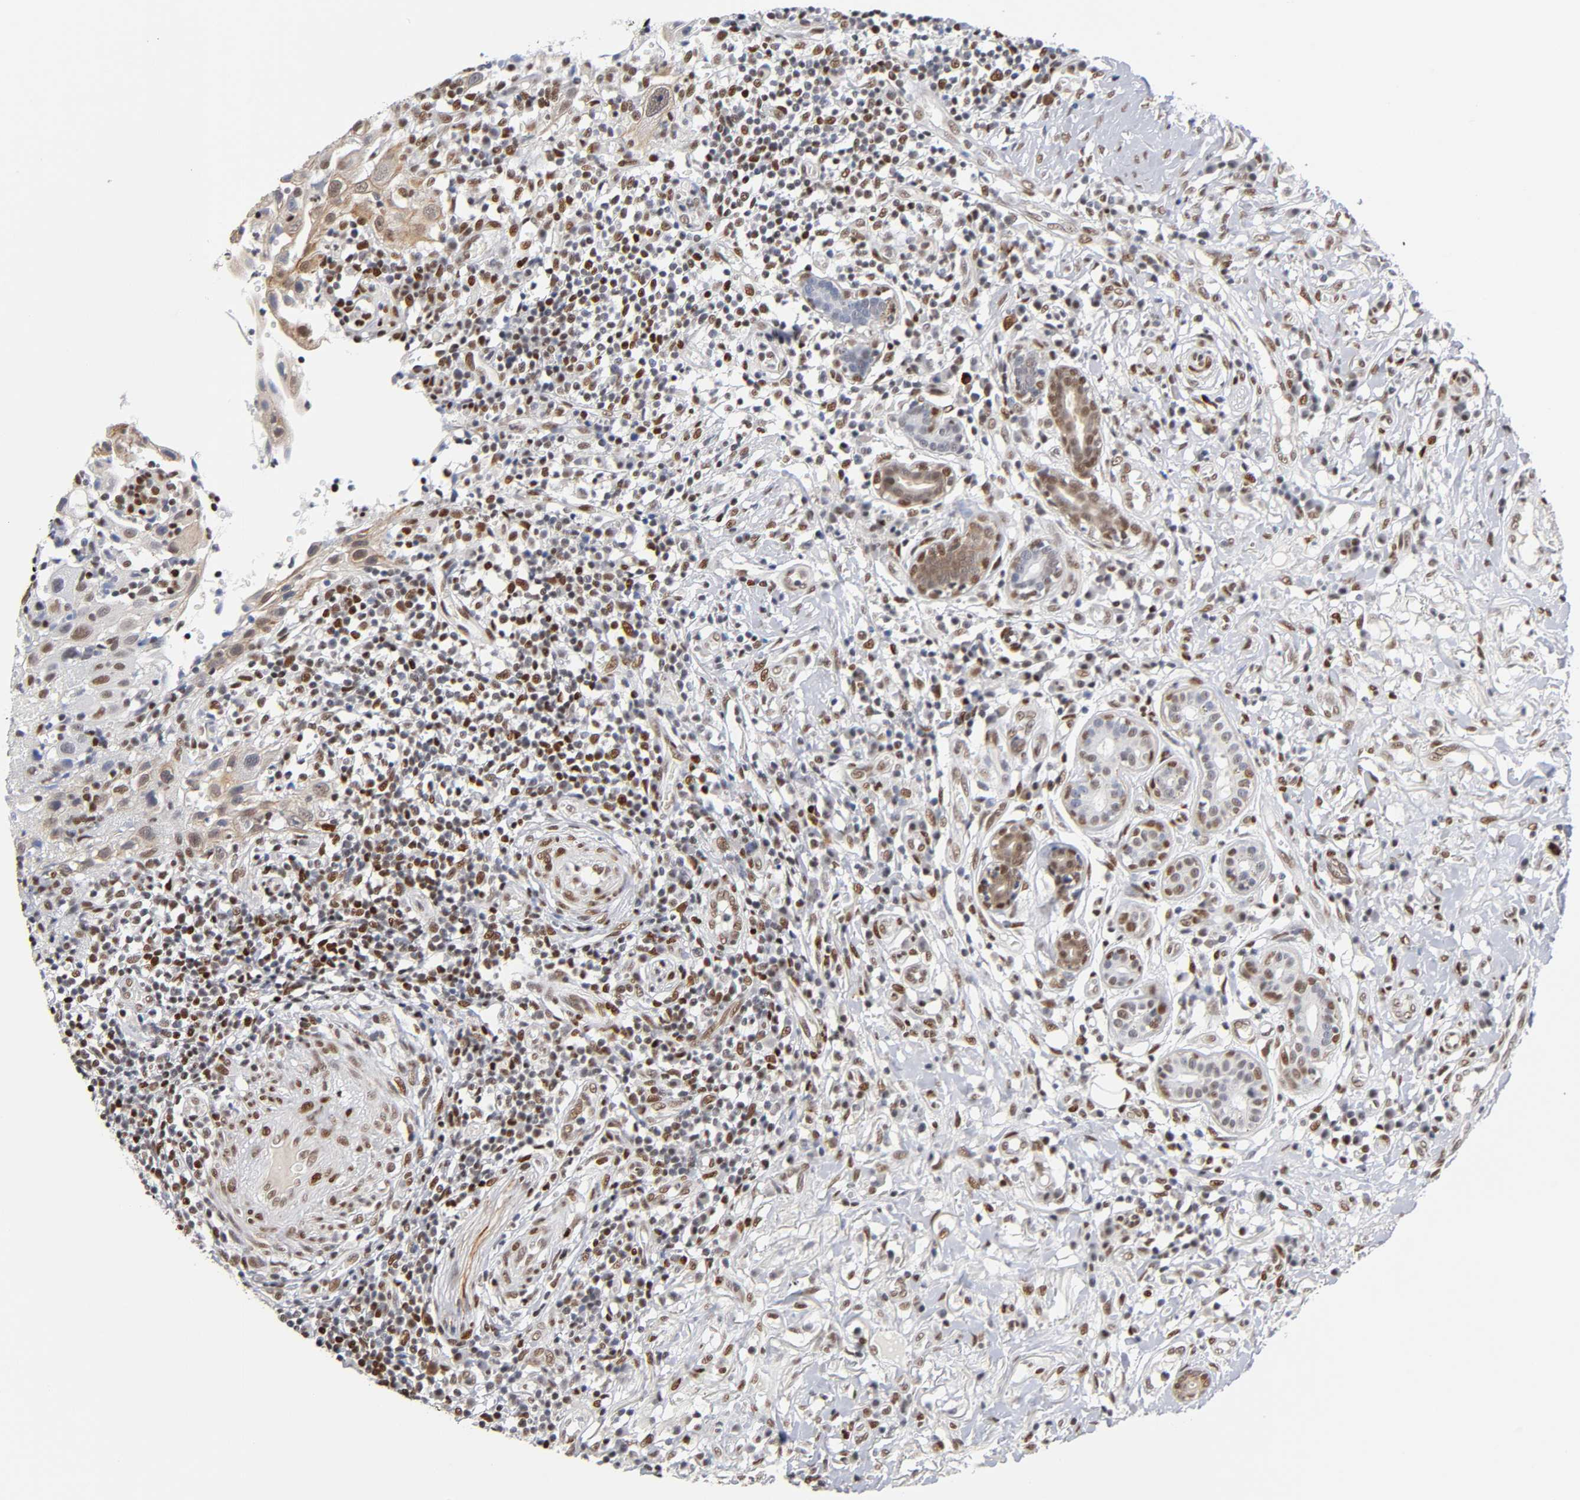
{"staining": {"intensity": "strong", "quantity": "25%-75%", "location": "nuclear"}, "tissue": "thyroid cancer", "cell_type": "Tumor cells", "image_type": "cancer", "snomed": [{"axis": "morphology", "description": "Carcinoma, NOS"}, {"axis": "topography", "description": "Thyroid gland"}], "caption": "Immunohistochemistry (IHC) (DAB) staining of human thyroid cancer (carcinoma) reveals strong nuclear protein positivity in approximately 25%-75% of tumor cells.", "gene": "NR3C1", "patient": {"sex": "female", "age": 77}}